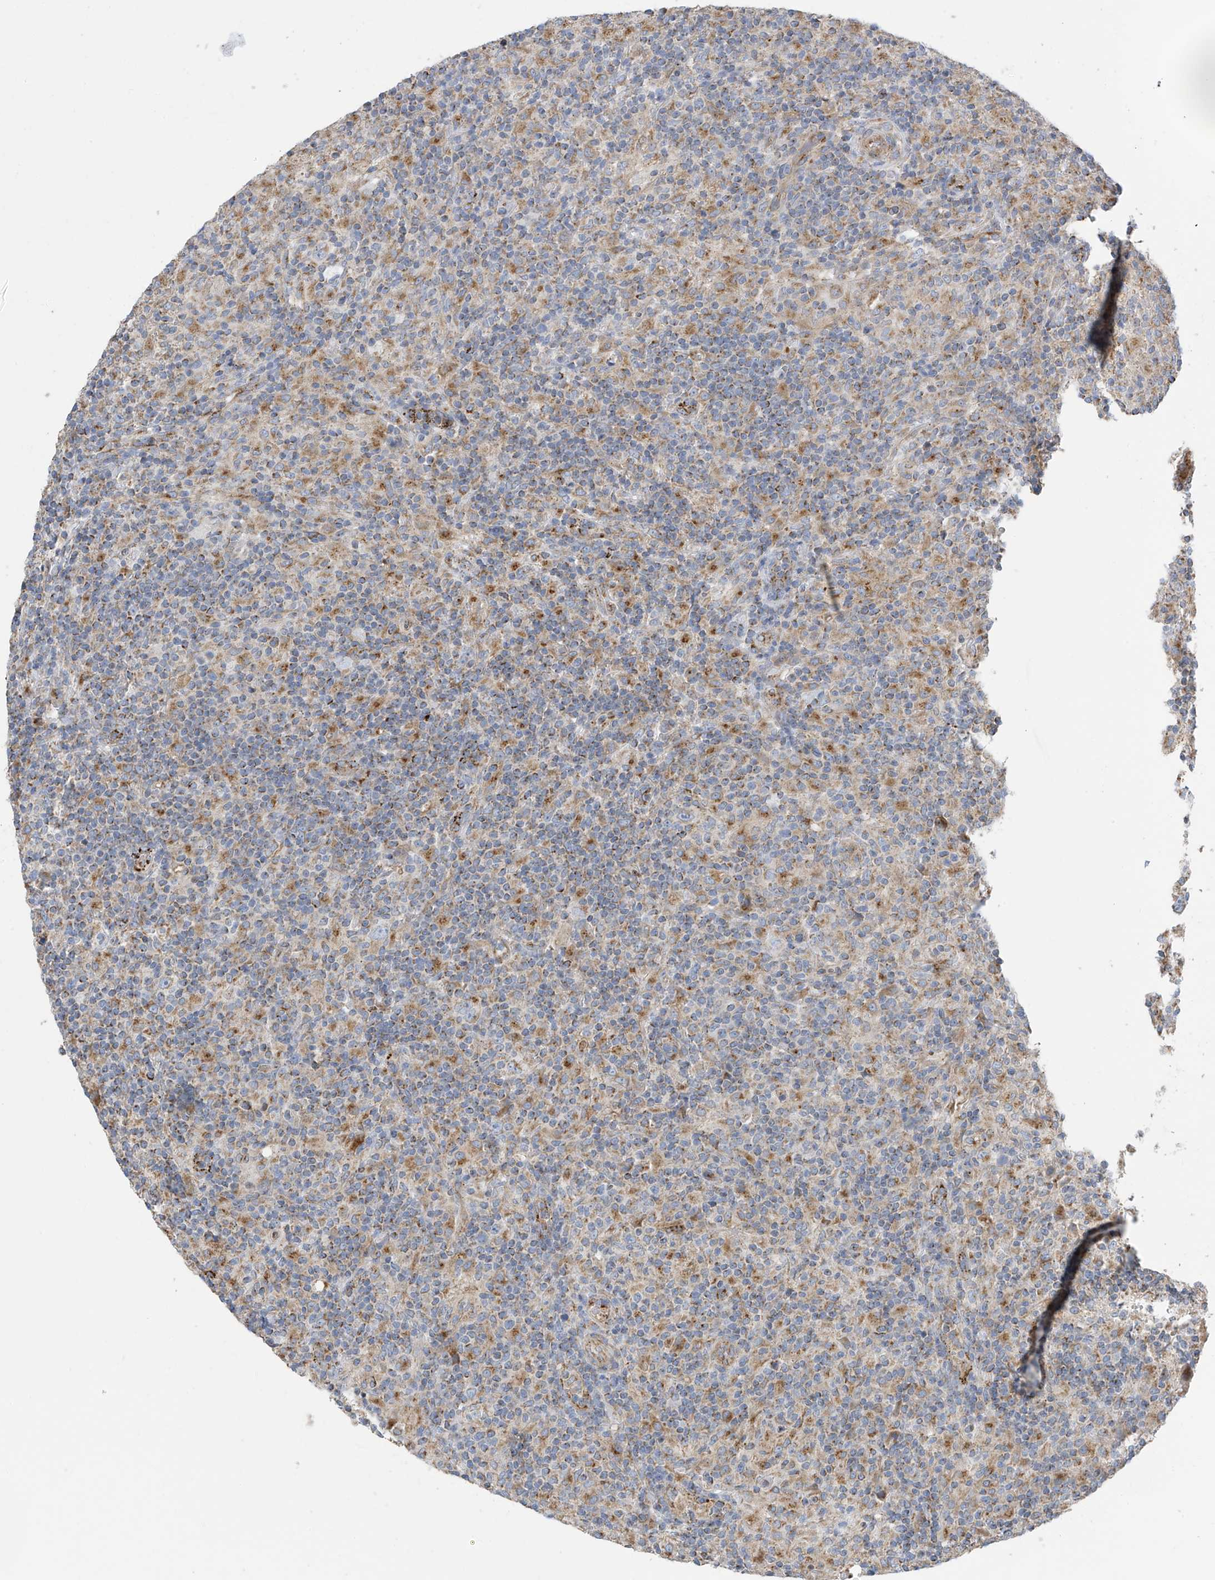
{"staining": {"intensity": "moderate", "quantity": "<25%", "location": "cytoplasmic/membranous"}, "tissue": "lymphoma", "cell_type": "Tumor cells", "image_type": "cancer", "snomed": [{"axis": "morphology", "description": "Hodgkin's disease, NOS"}, {"axis": "topography", "description": "Lymph node"}], "caption": "Moderate cytoplasmic/membranous positivity for a protein is appreciated in approximately <25% of tumor cells of lymphoma using immunohistochemistry (IHC).", "gene": "ITM2B", "patient": {"sex": "male", "age": 70}}